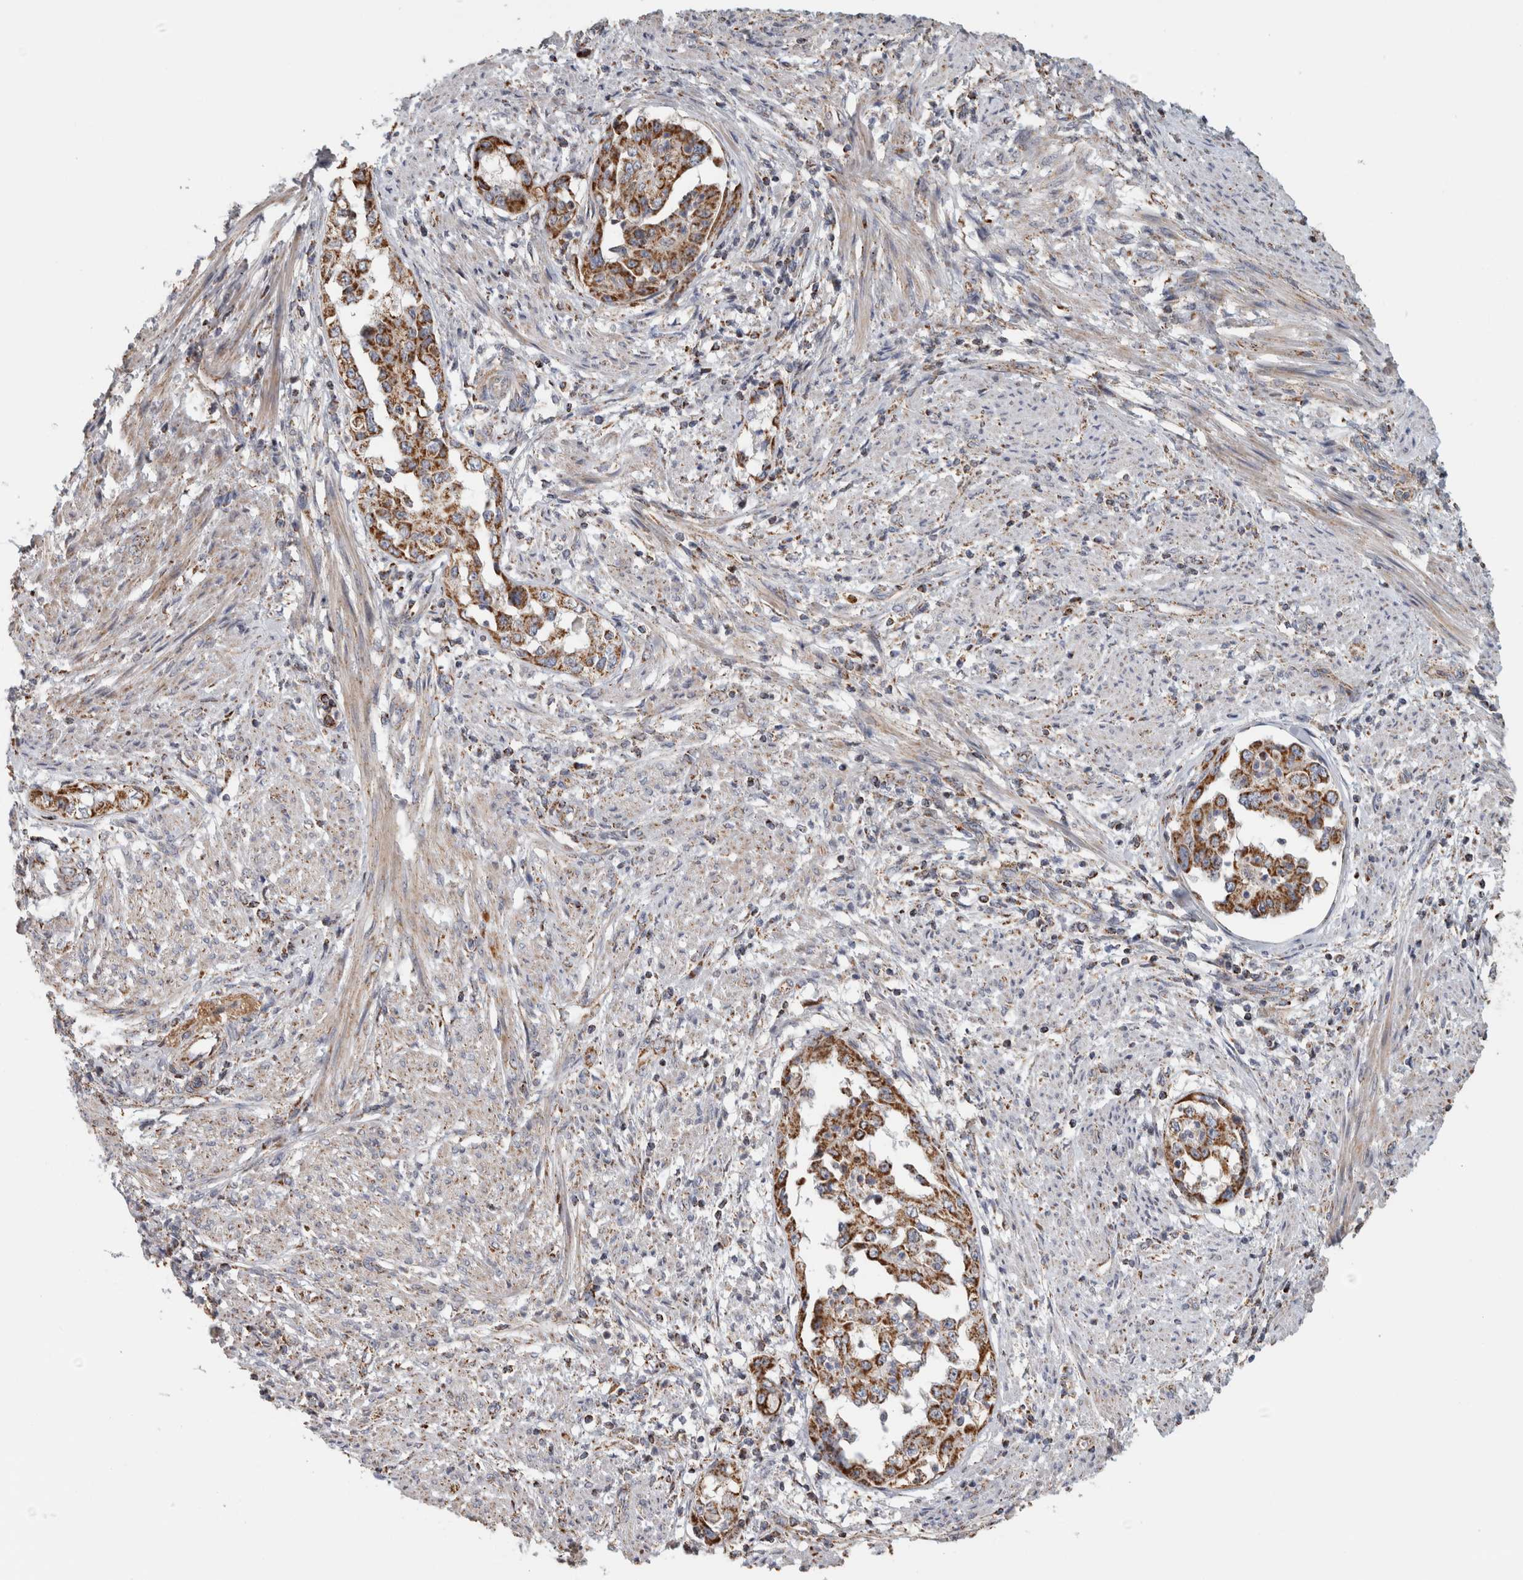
{"staining": {"intensity": "moderate", "quantity": ">75%", "location": "cytoplasmic/membranous"}, "tissue": "endometrial cancer", "cell_type": "Tumor cells", "image_type": "cancer", "snomed": [{"axis": "morphology", "description": "Adenocarcinoma, NOS"}, {"axis": "topography", "description": "Endometrium"}], "caption": "This is a photomicrograph of immunohistochemistry staining of endometrial cancer, which shows moderate staining in the cytoplasmic/membranous of tumor cells.", "gene": "ST8SIA1", "patient": {"sex": "female", "age": 85}}